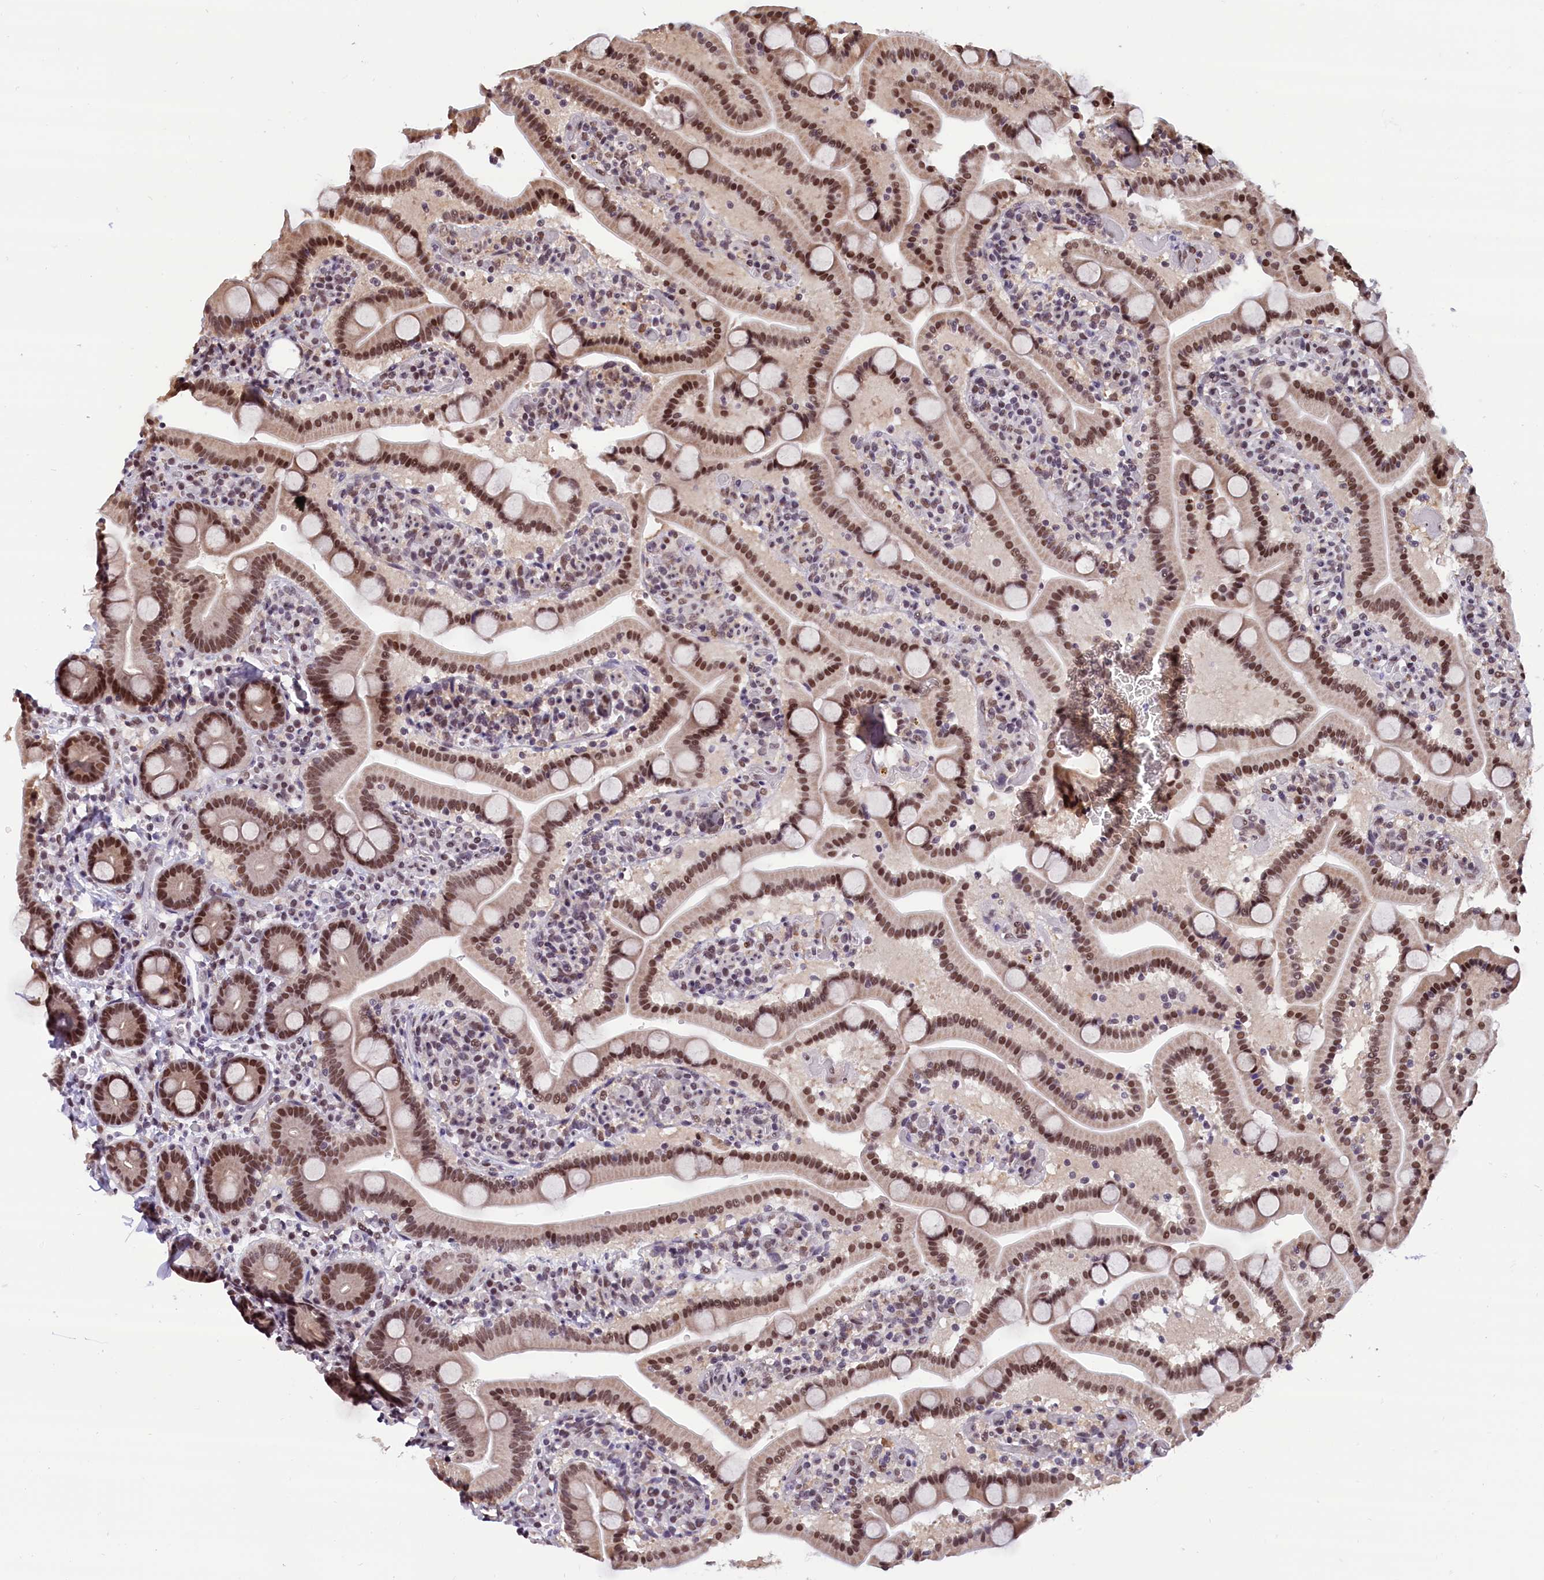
{"staining": {"intensity": "moderate", "quantity": ">75%", "location": "nuclear"}, "tissue": "duodenum", "cell_type": "Glandular cells", "image_type": "normal", "snomed": [{"axis": "morphology", "description": "Normal tissue, NOS"}, {"axis": "topography", "description": "Duodenum"}], "caption": "This photomicrograph reveals immunohistochemistry (IHC) staining of benign duodenum, with medium moderate nuclear expression in approximately >75% of glandular cells.", "gene": "CDYL2", "patient": {"sex": "male", "age": 55}}